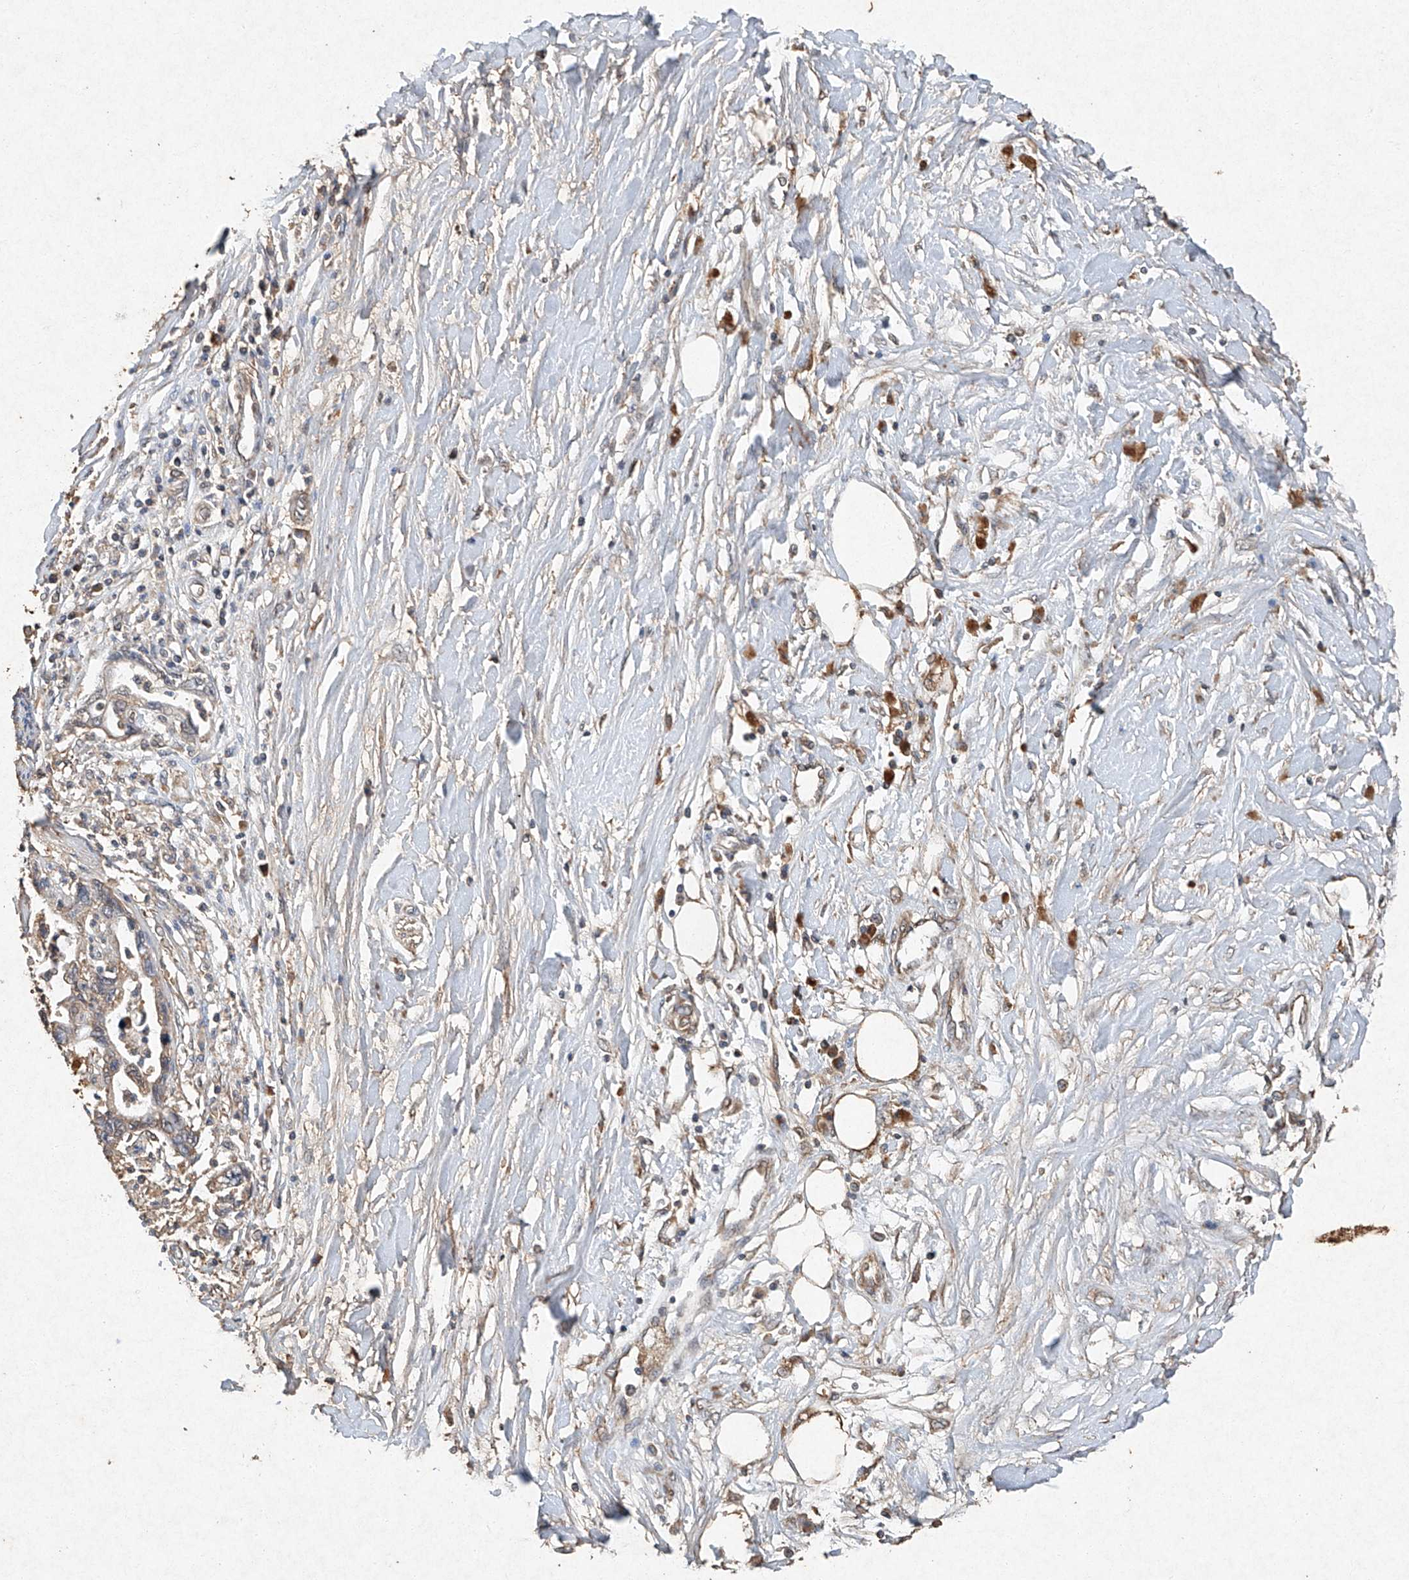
{"staining": {"intensity": "weak", "quantity": "25%-75%", "location": "cytoplasmic/membranous"}, "tissue": "pancreatic cancer", "cell_type": "Tumor cells", "image_type": "cancer", "snomed": [{"axis": "morphology", "description": "Adenocarcinoma, NOS"}, {"axis": "topography", "description": "Pancreas"}], "caption": "An image of human pancreatic adenocarcinoma stained for a protein exhibits weak cytoplasmic/membranous brown staining in tumor cells.", "gene": "STK3", "patient": {"sex": "male", "age": 56}}